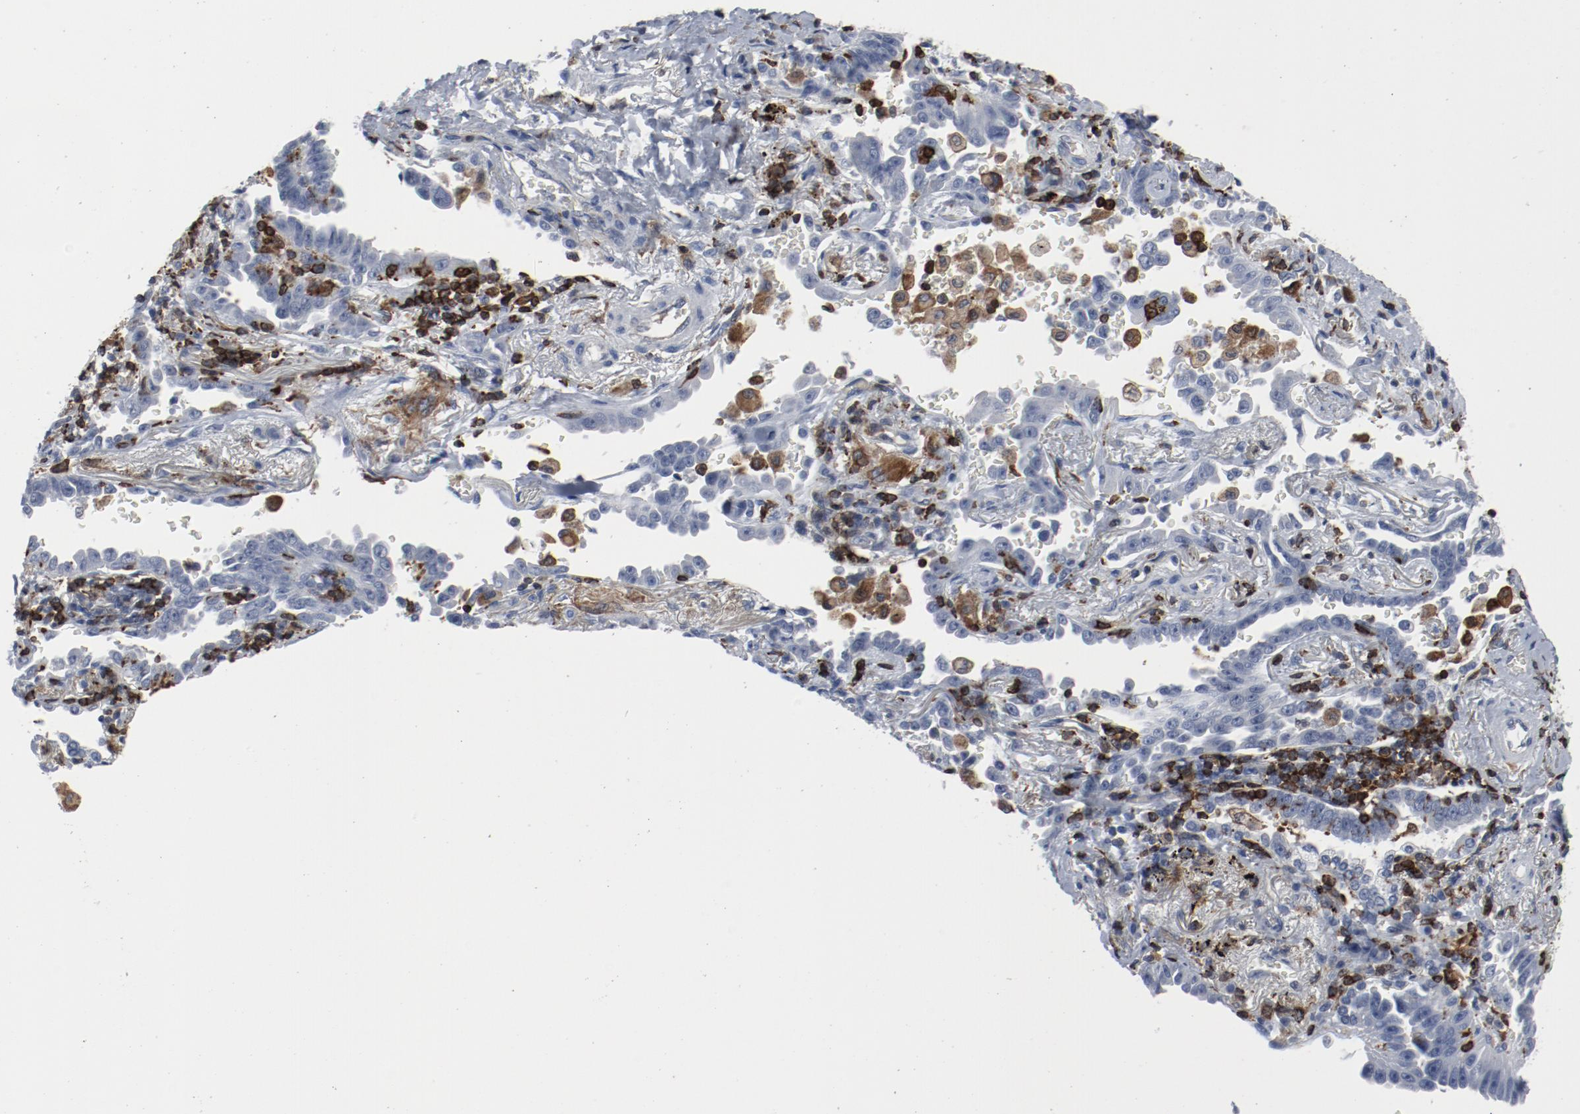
{"staining": {"intensity": "negative", "quantity": "none", "location": "none"}, "tissue": "lung cancer", "cell_type": "Tumor cells", "image_type": "cancer", "snomed": [{"axis": "morphology", "description": "Adenocarcinoma, NOS"}, {"axis": "topography", "description": "Lung"}], "caption": "An image of human lung cancer (adenocarcinoma) is negative for staining in tumor cells.", "gene": "LCP2", "patient": {"sex": "female", "age": 64}}